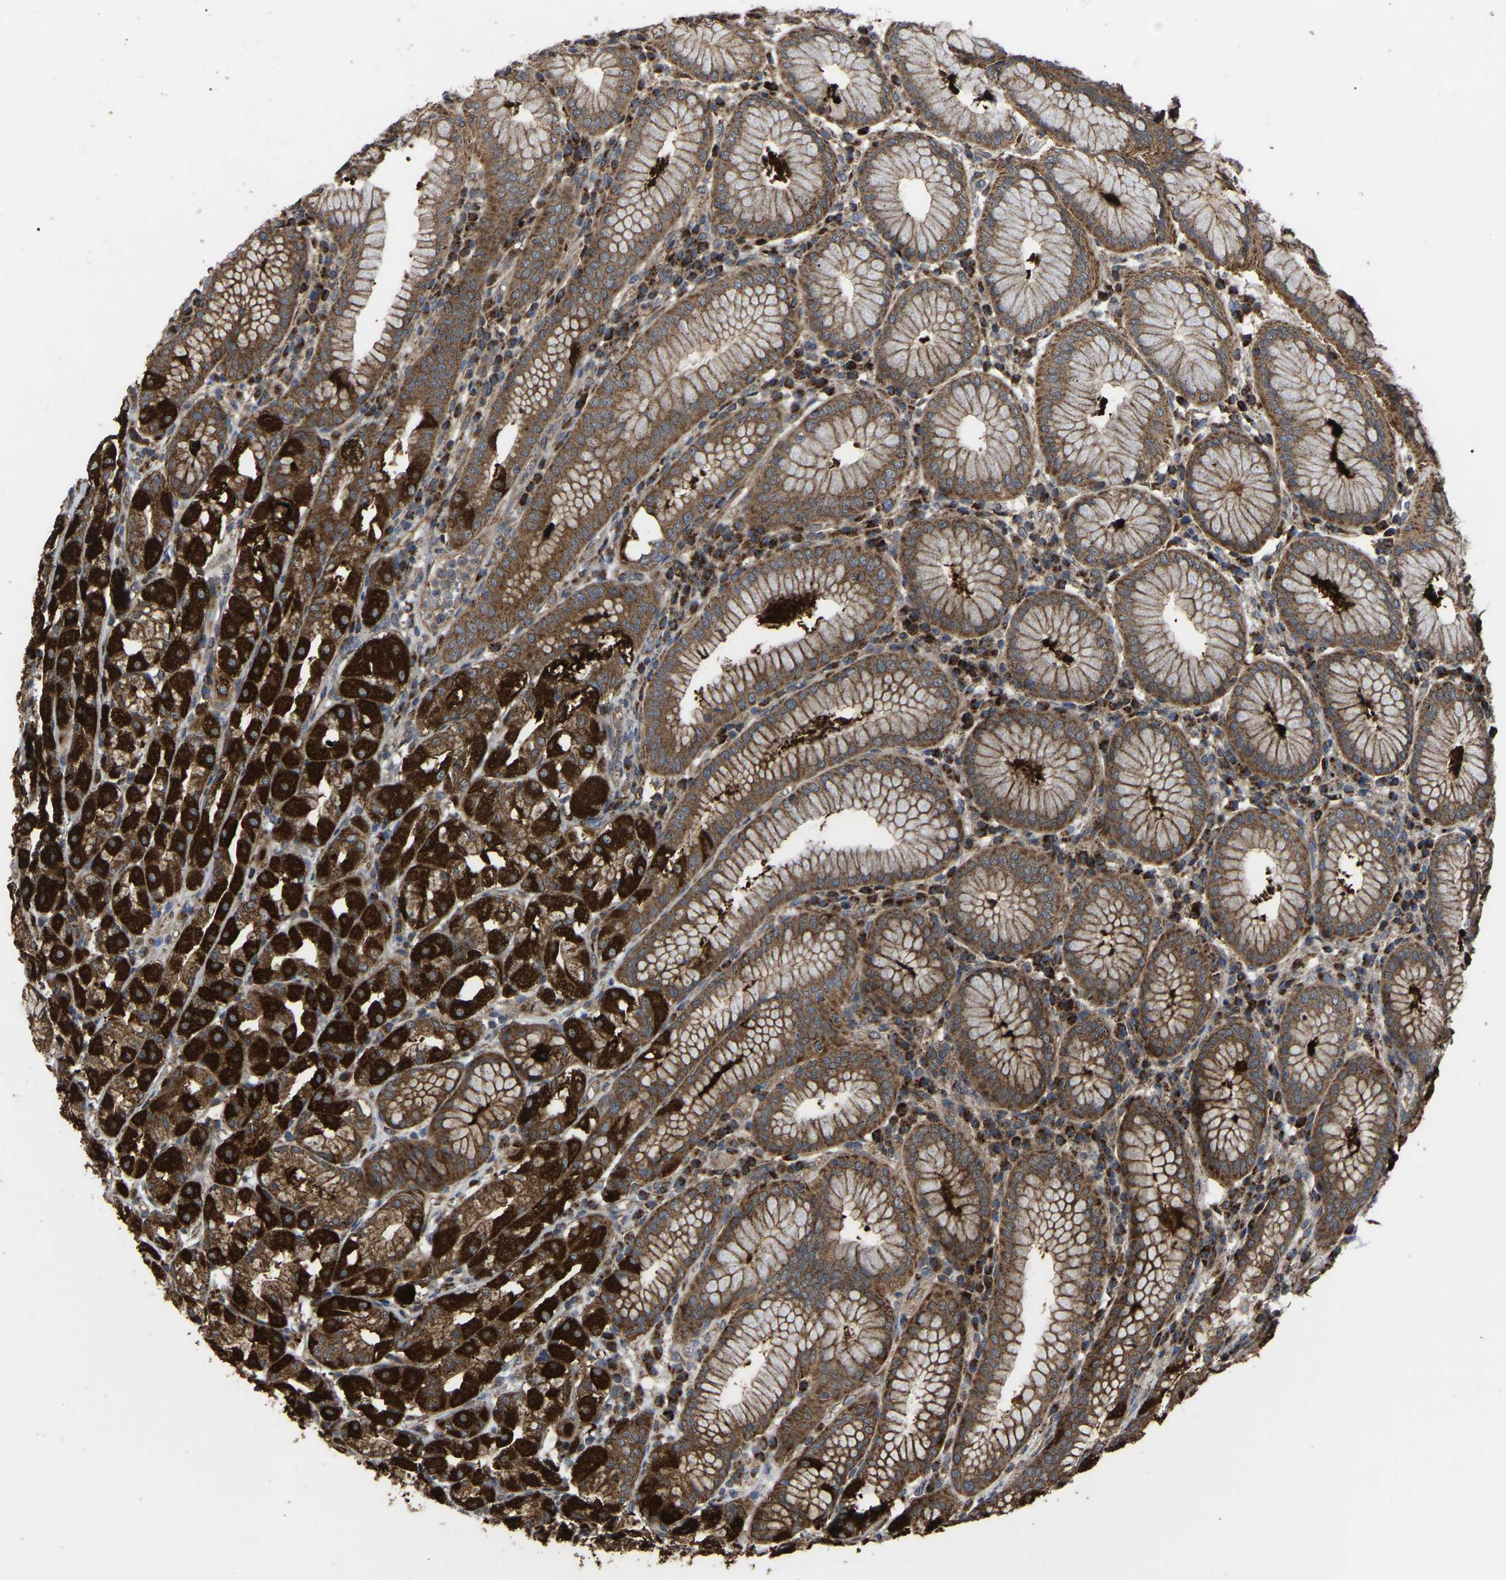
{"staining": {"intensity": "strong", "quantity": "25%-75%", "location": "cytoplasmic/membranous"}, "tissue": "stomach", "cell_type": "Glandular cells", "image_type": "normal", "snomed": [{"axis": "morphology", "description": "Normal tissue, NOS"}, {"axis": "topography", "description": "Stomach"}, {"axis": "topography", "description": "Stomach, lower"}], "caption": "Glandular cells reveal high levels of strong cytoplasmic/membranous staining in about 25%-75% of cells in normal human stomach. (Stains: DAB (3,3'-diaminobenzidine) in brown, nuclei in blue, Microscopy: brightfield microscopy at high magnification).", "gene": "GCC1", "patient": {"sex": "female", "age": 56}}